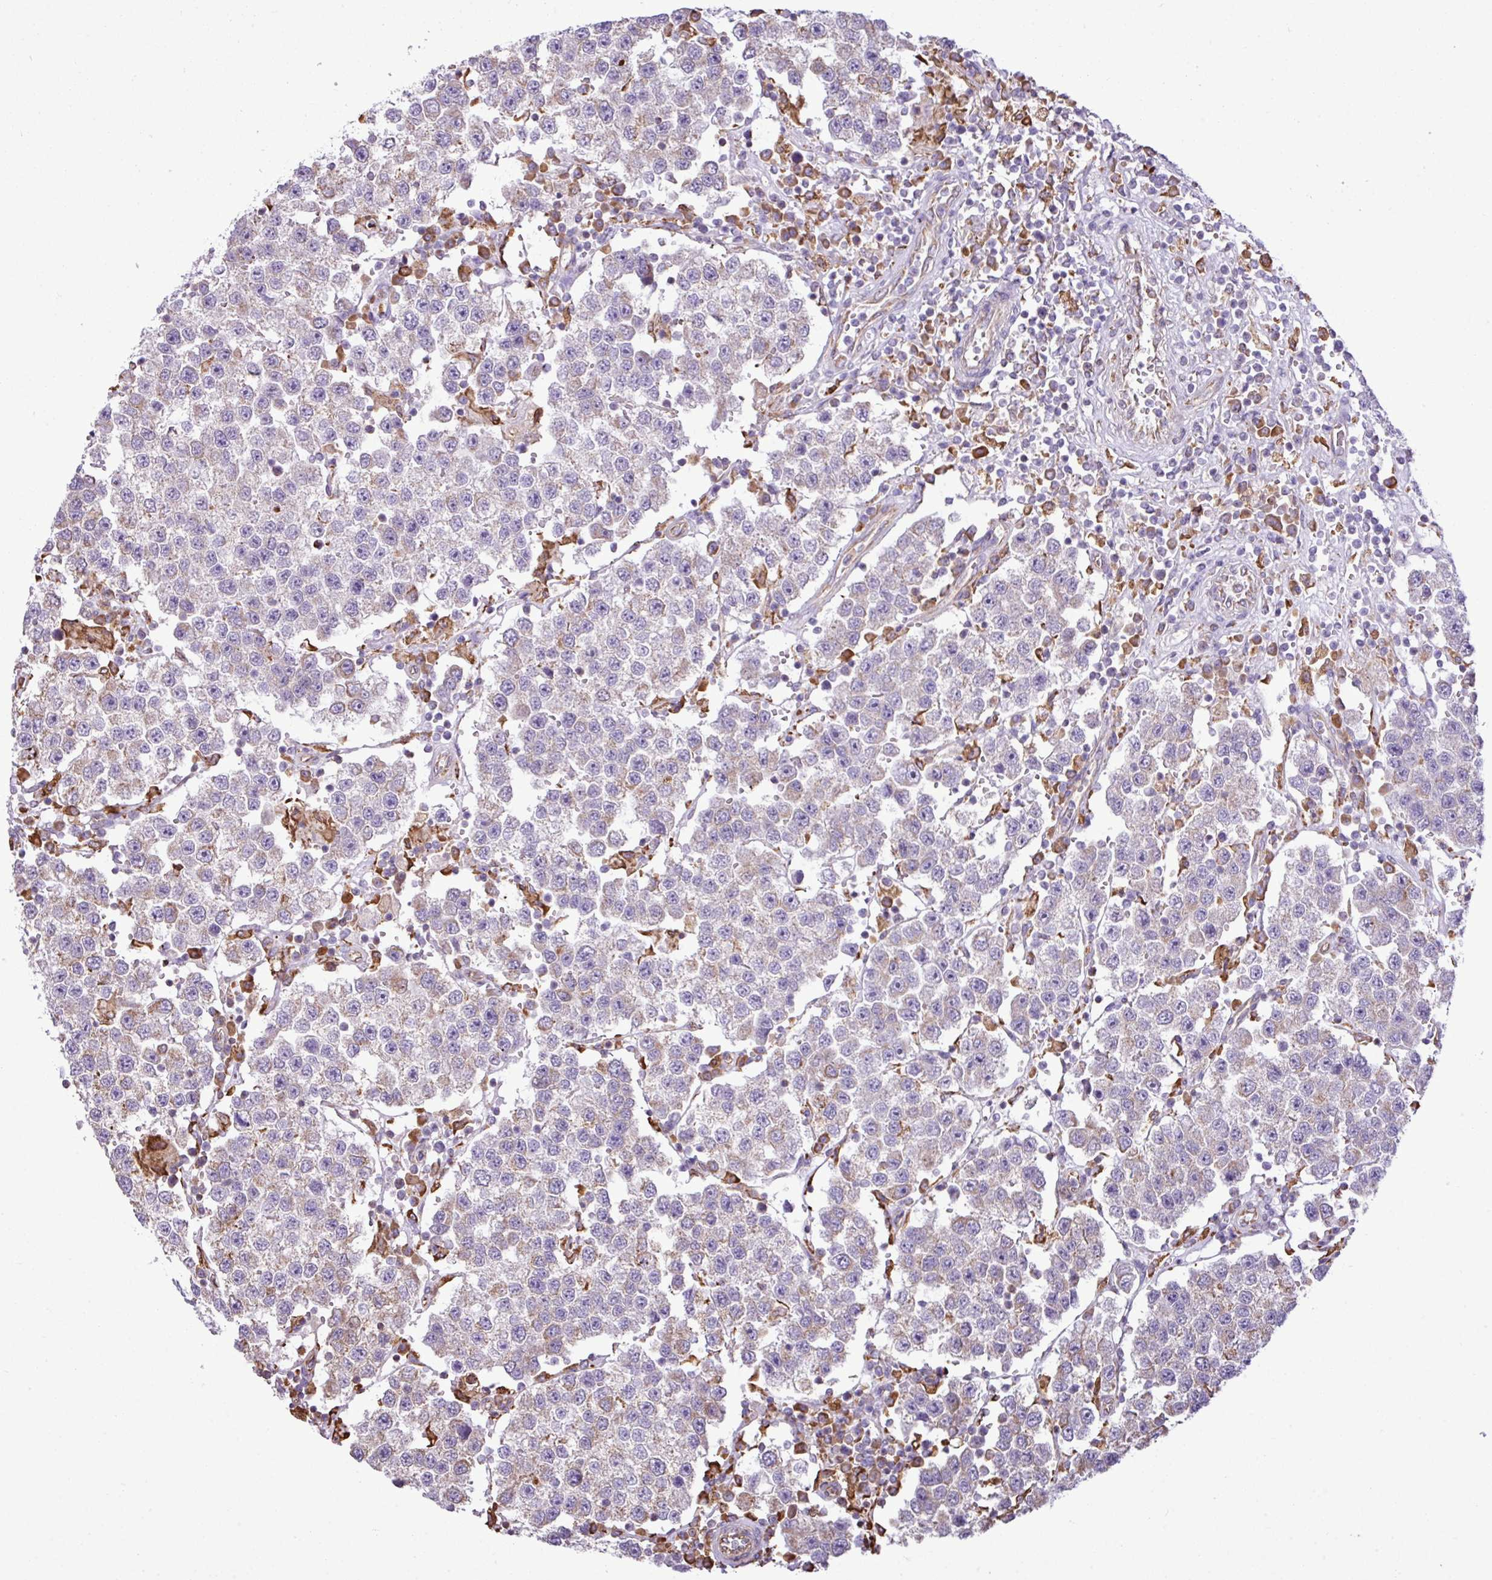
{"staining": {"intensity": "negative", "quantity": "none", "location": "none"}, "tissue": "testis cancer", "cell_type": "Tumor cells", "image_type": "cancer", "snomed": [{"axis": "morphology", "description": "Seminoma, NOS"}, {"axis": "topography", "description": "Testis"}], "caption": "This is an immunohistochemistry (IHC) histopathology image of human testis cancer (seminoma). There is no staining in tumor cells.", "gene": "ZSCAN5A", "patient": {"sex": "male", "age": 37}}